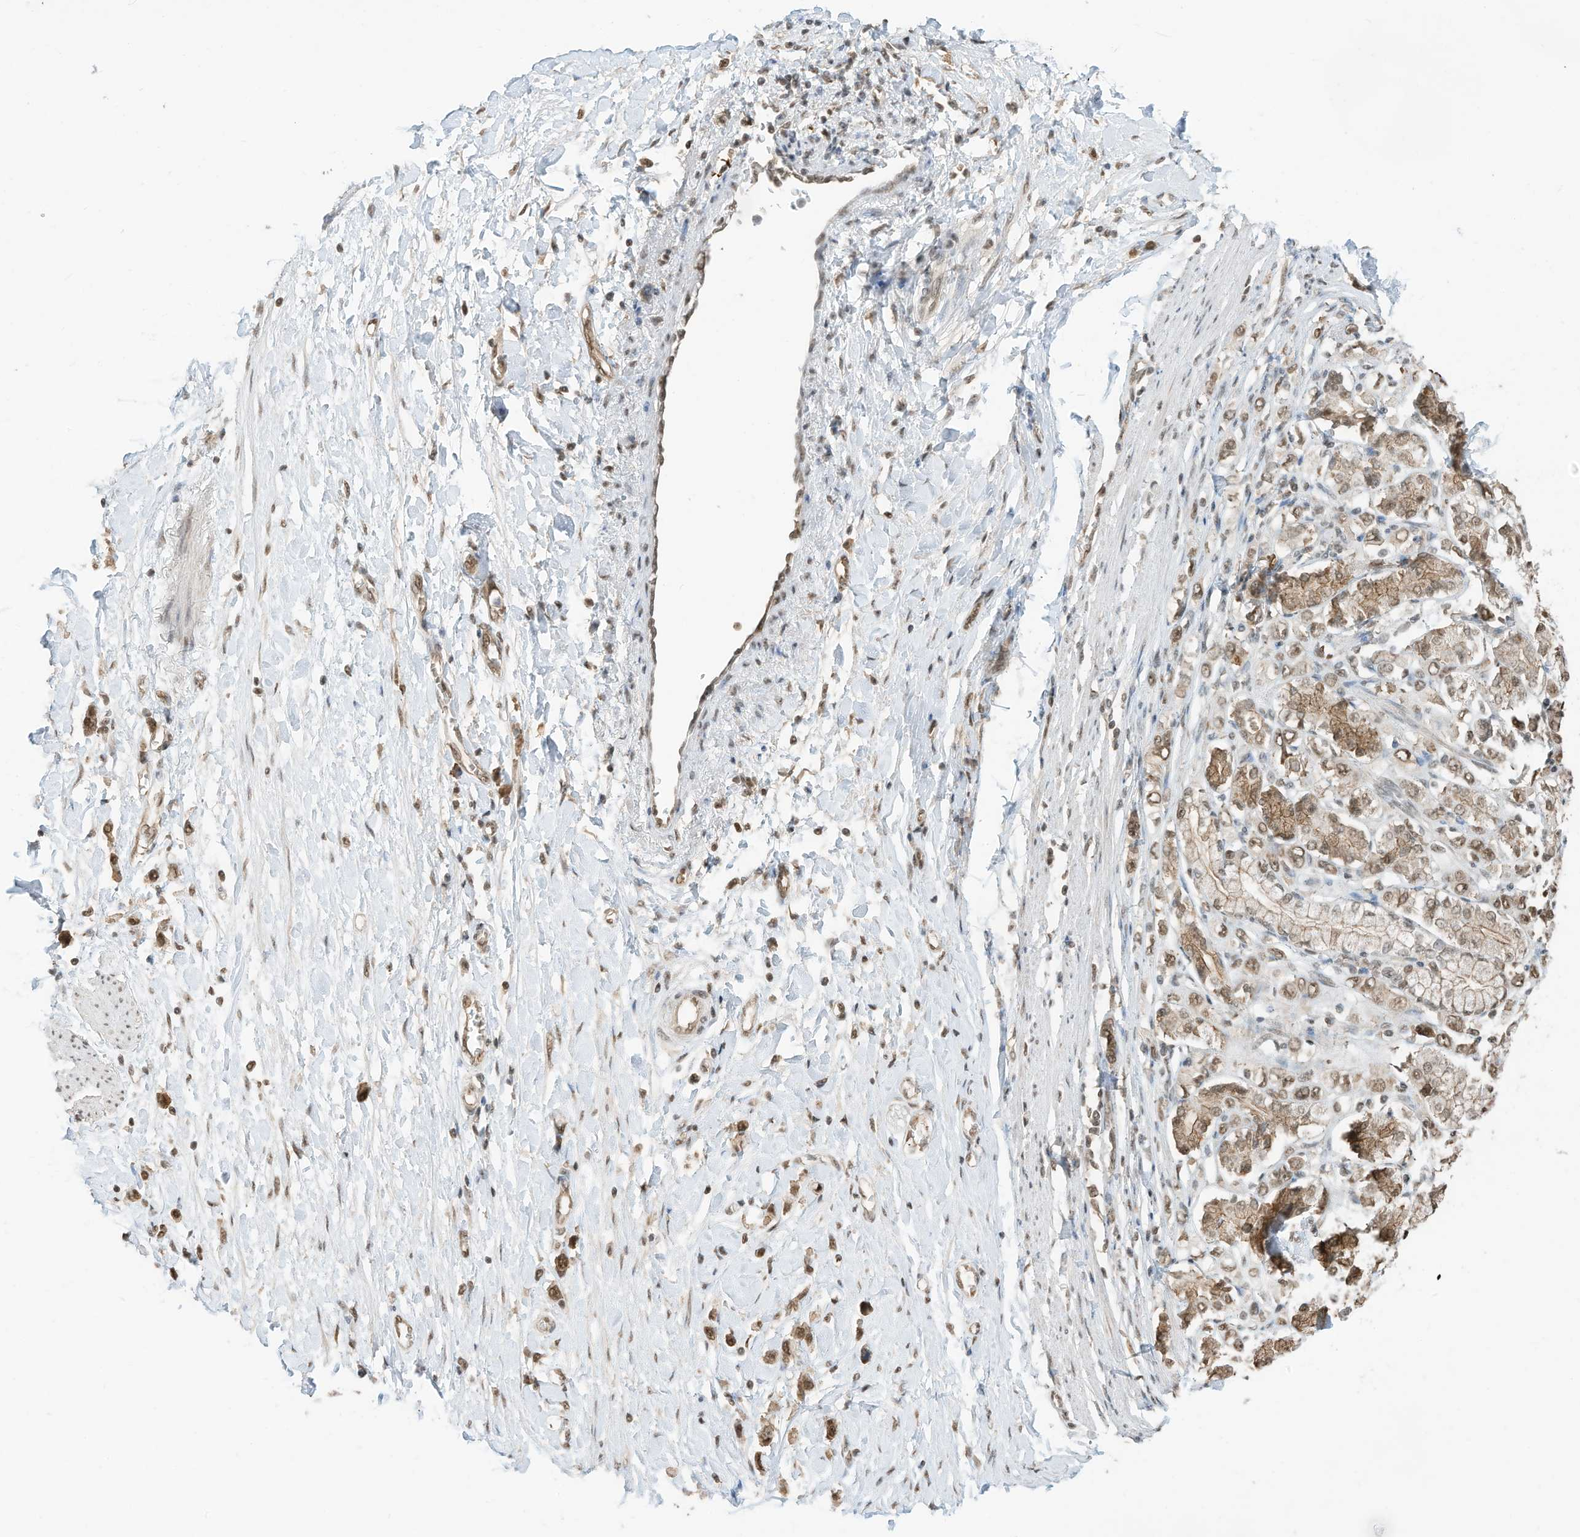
{"staining": {"intensity": "moderate", "quantity": ">75%", "location": "nuclear"}, "tissue": "stomach cancer", "cell_type": "Tumor cells", "image_type": "cancer", "snomed": [{"axis": "morphology", "description": "Adenocarcinoma, NOS"}, {"axis": "topography", "description": "Stomach"}], "caption": "Moderate nuclear expression for a protein is seen in about >75% of tumor cells of stomach adenocarcinoma using immunohistochemistry (IHC).", "gene": "ZNF195", "patient": {"sex": "female", "age": 65}}